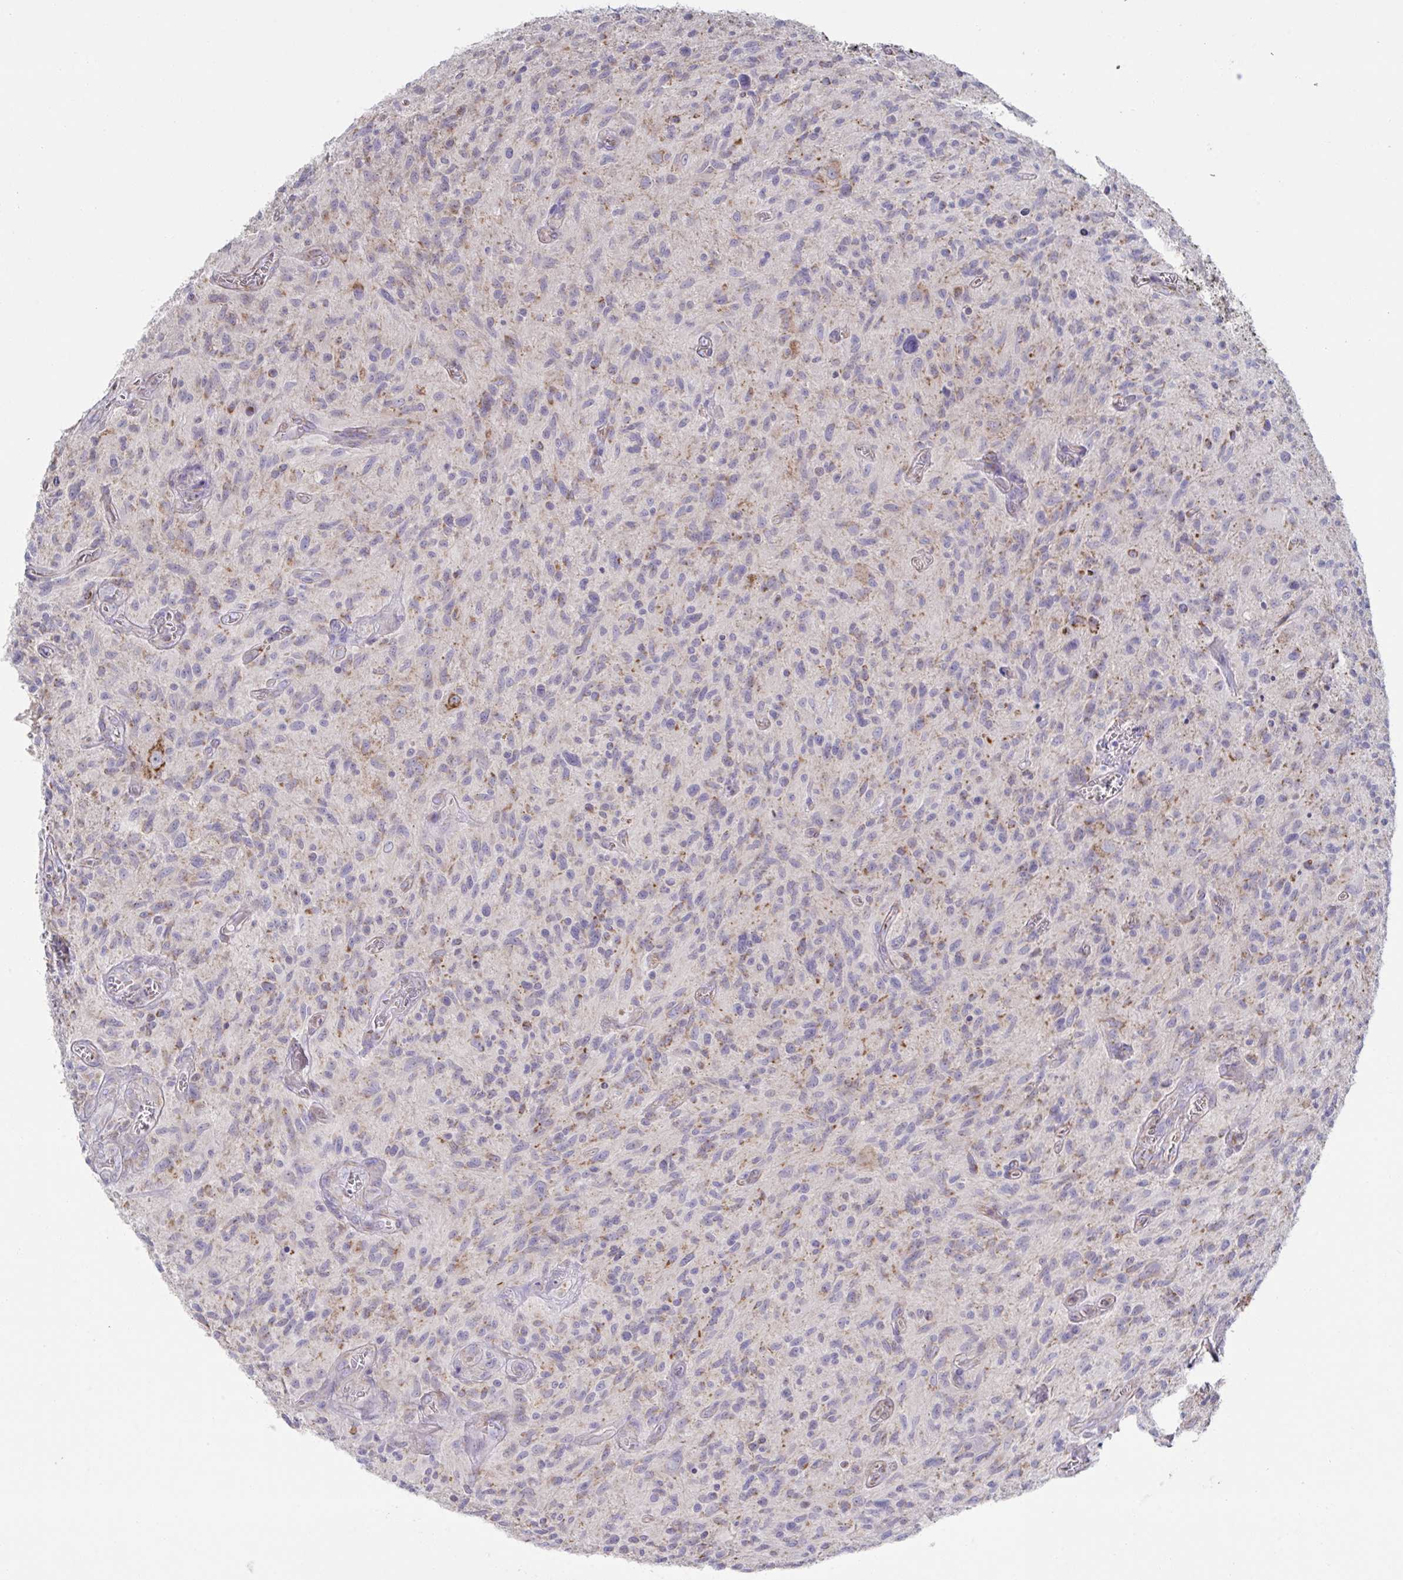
{"staining": {"intensity": "negative", "quantity": "none", "location": "none"}, "tissue": "glioma", "cell_type": "Tumor cells", "image_type": "cancer", "snomed": [{"axis": "morphology", "description": "Glioma, malignant, High grade"}, {"axis": "topography", "description": "Brain"}], "caption": "This is an immunohistochemistry (IHC) histopathology image of human malignant high-grade glioma. There is no expression in tumor cells.", "gene": "NDUFA7", "patient": {"sex": "male", "age": 75}}